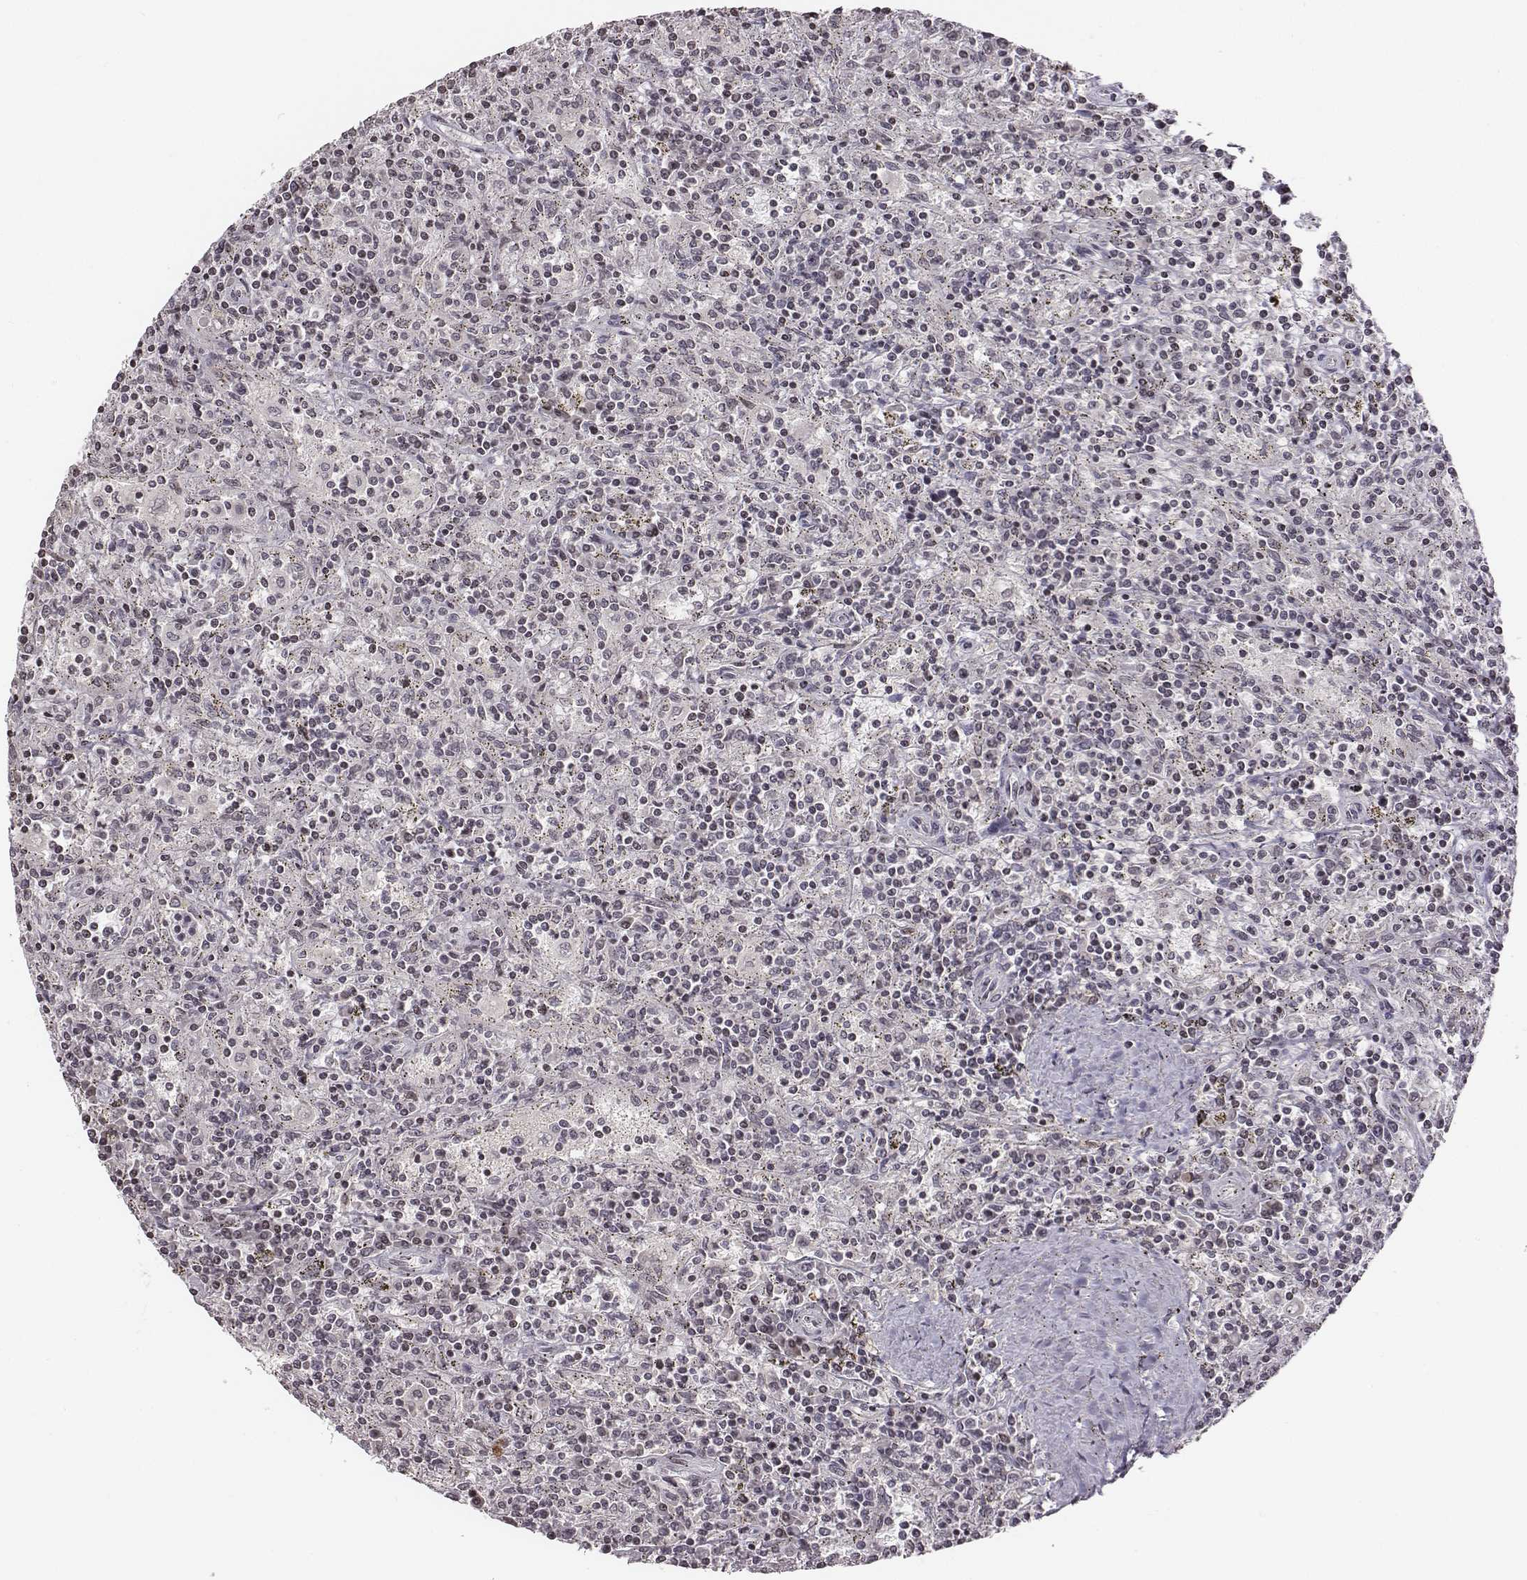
{"staining": {"intensity": "negative", "quantity": "none", "location": "none"}, "tissue": "lymphoma", "cell_type": "Tumor cells", "image_type": "cancer", "snomed": [{"axis": "morphology", "description": "Malignant lymphoma, non-Hodgkin's type, Low grade"}, {"axis": "topography", "description": "Spleen"}], "caption": "Tumor cells are negative for protein expression in human malignant lymphoma, non-Hodgkin's type (low-grade).", "gene": "GRM4", "patient": {"sex": "male", "age": 62}}